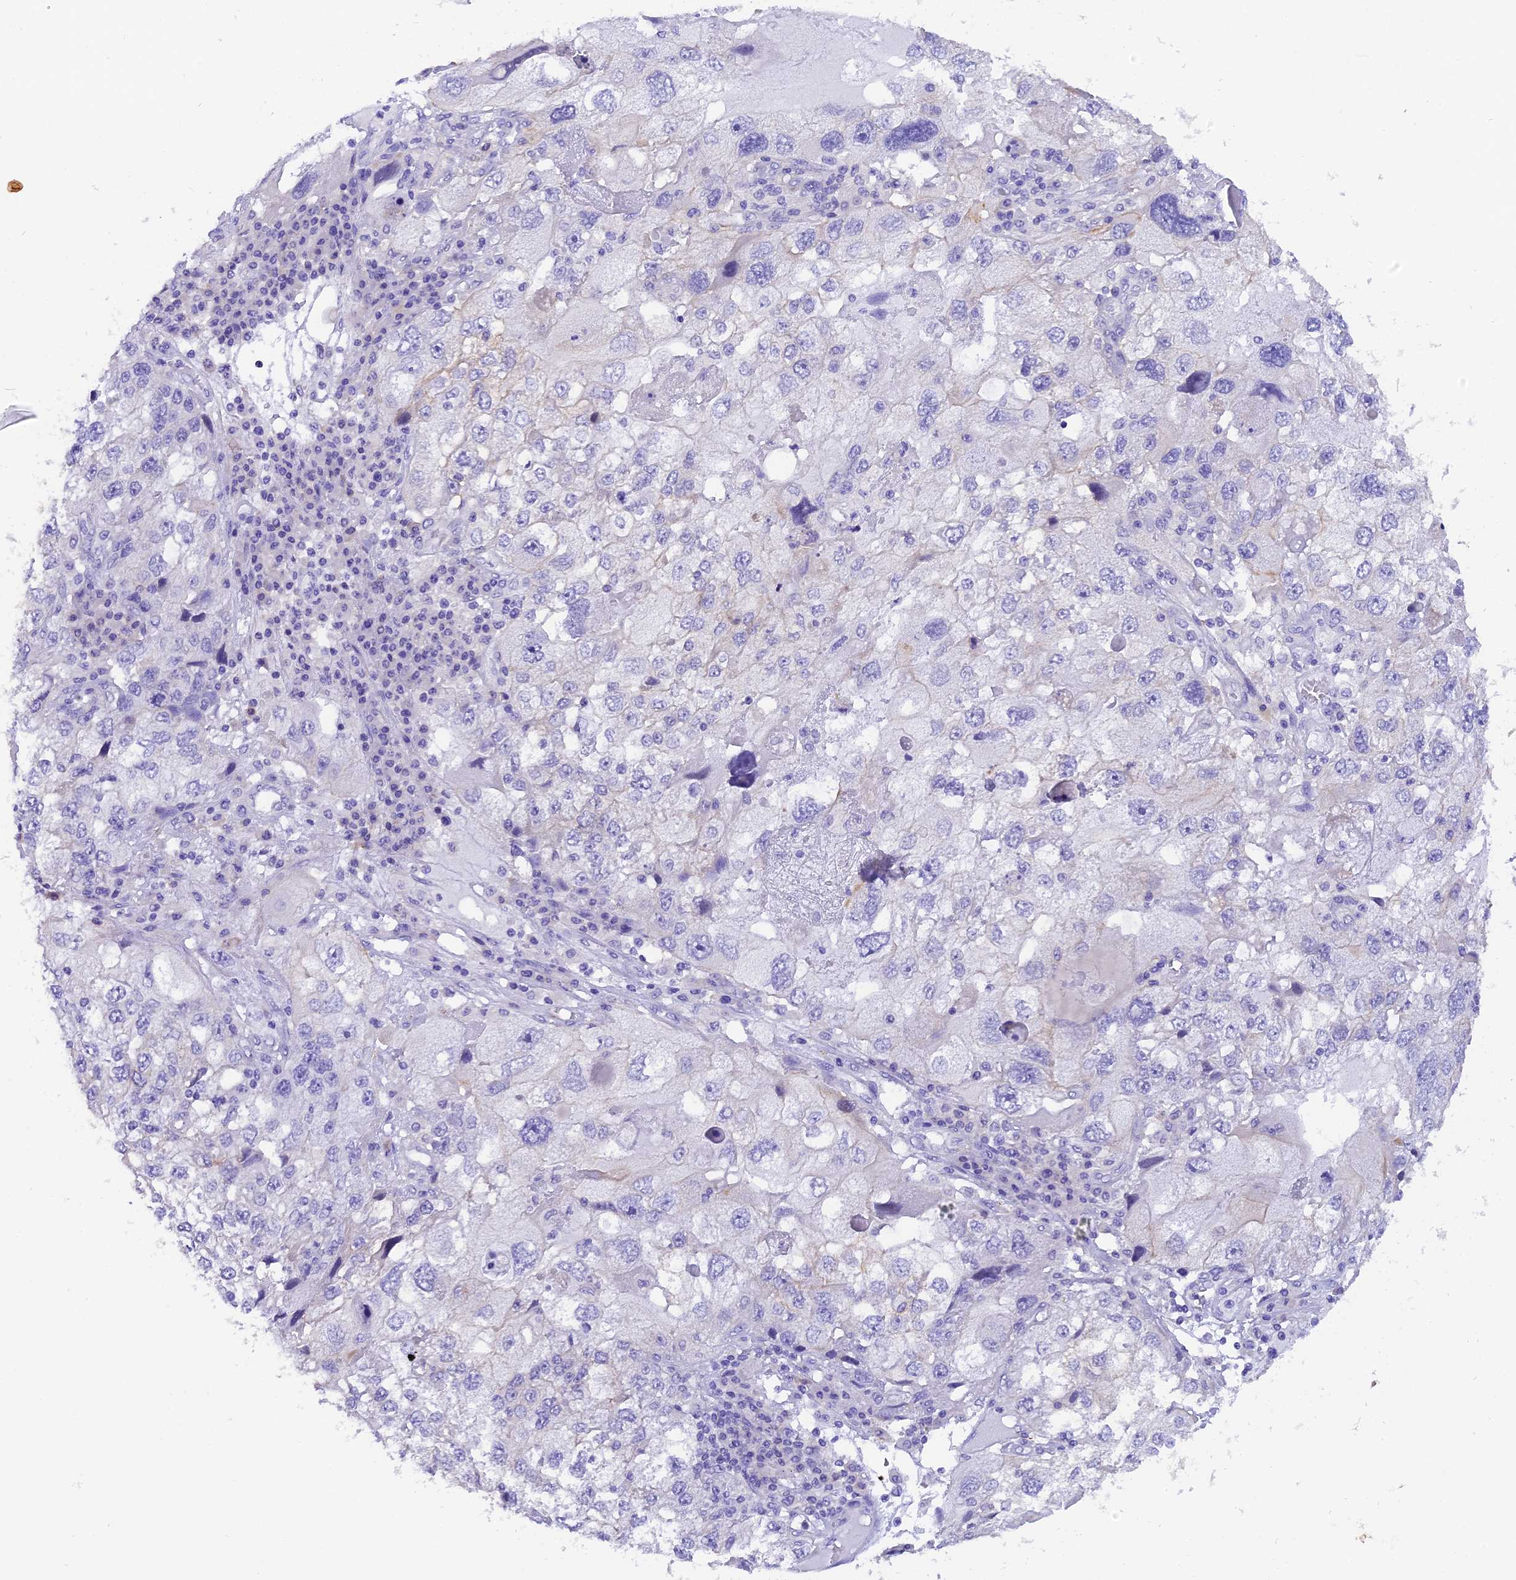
{"staining": {"intensity": "negative", "quantity": "none", "location": "none"}, "tissue": "endometrial cancer", "cell_type": "Tumor cells", "image_type": "cancer", "snomed": [{"axis": "morphology", "description": "Adenocarcinoma, NOS"}, {"axis": "topography", "description": "Endometrium"}], "caption": "Photomicrograph shows no significant protein positivity in tumor cells of endometrial cancer (adenocarcinoma).", "gene": "COL6A5", "patient": {"sex": "female", "age": 49}}